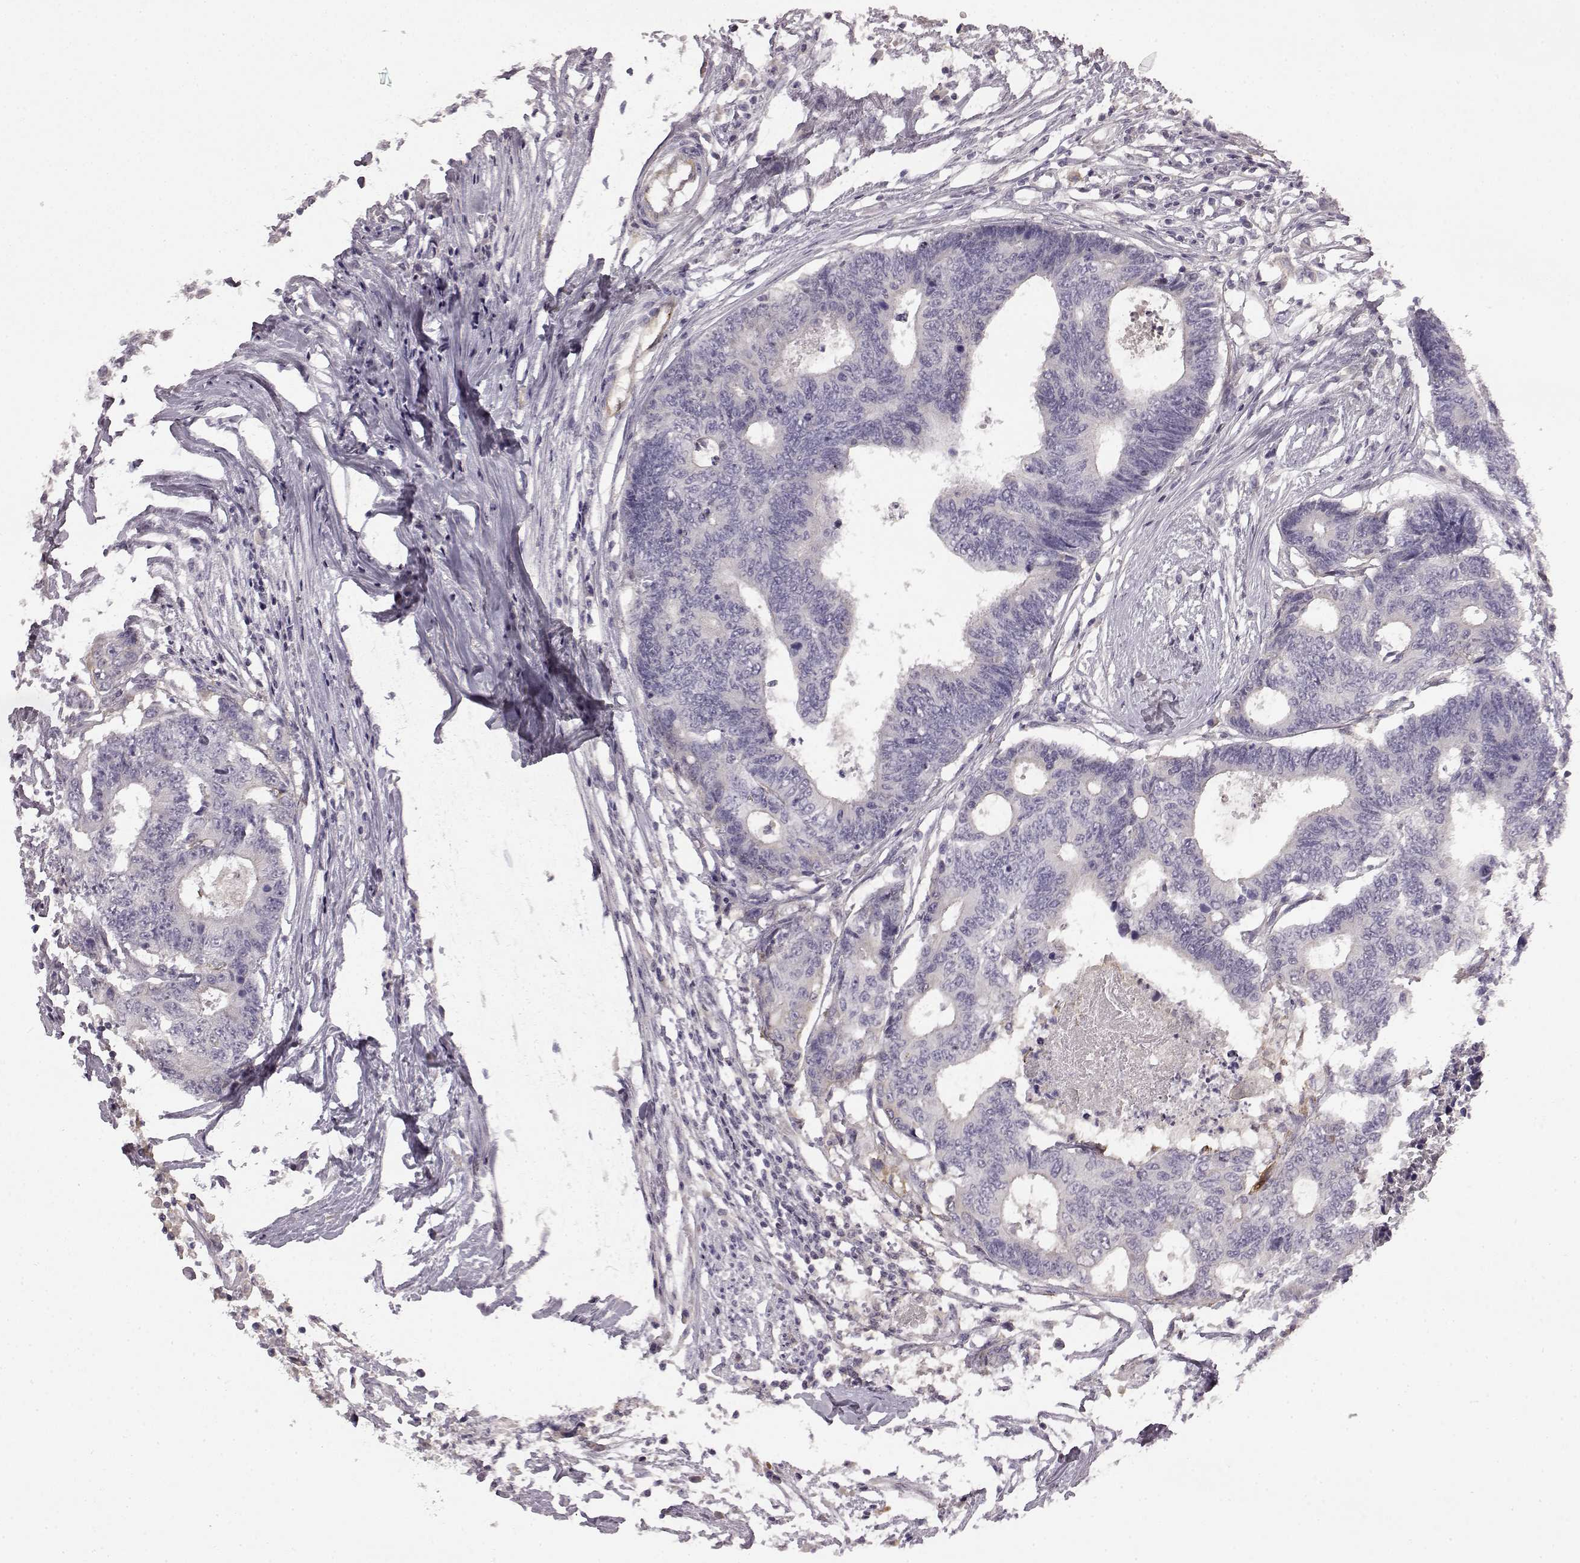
{"staining": {"intensity": "negative", "quantity": "none", "location": "none"}, "tissue": "colorectal cancer", "cell_type": "Tumor cells", "image_type": "cancer", "snomed": [{"axis": "morphology", "description": "Adenocarcinoma, NOS"}, {"axis": "topography", "description": "Colon"}], "caption": "IHC histopathology image of colorectal adenocarcinoma stained for a protein (brown), which exhibits no staining in tumor cells.", "gene": "KRT85", "patient": {"sex": "female", "age": 48}}